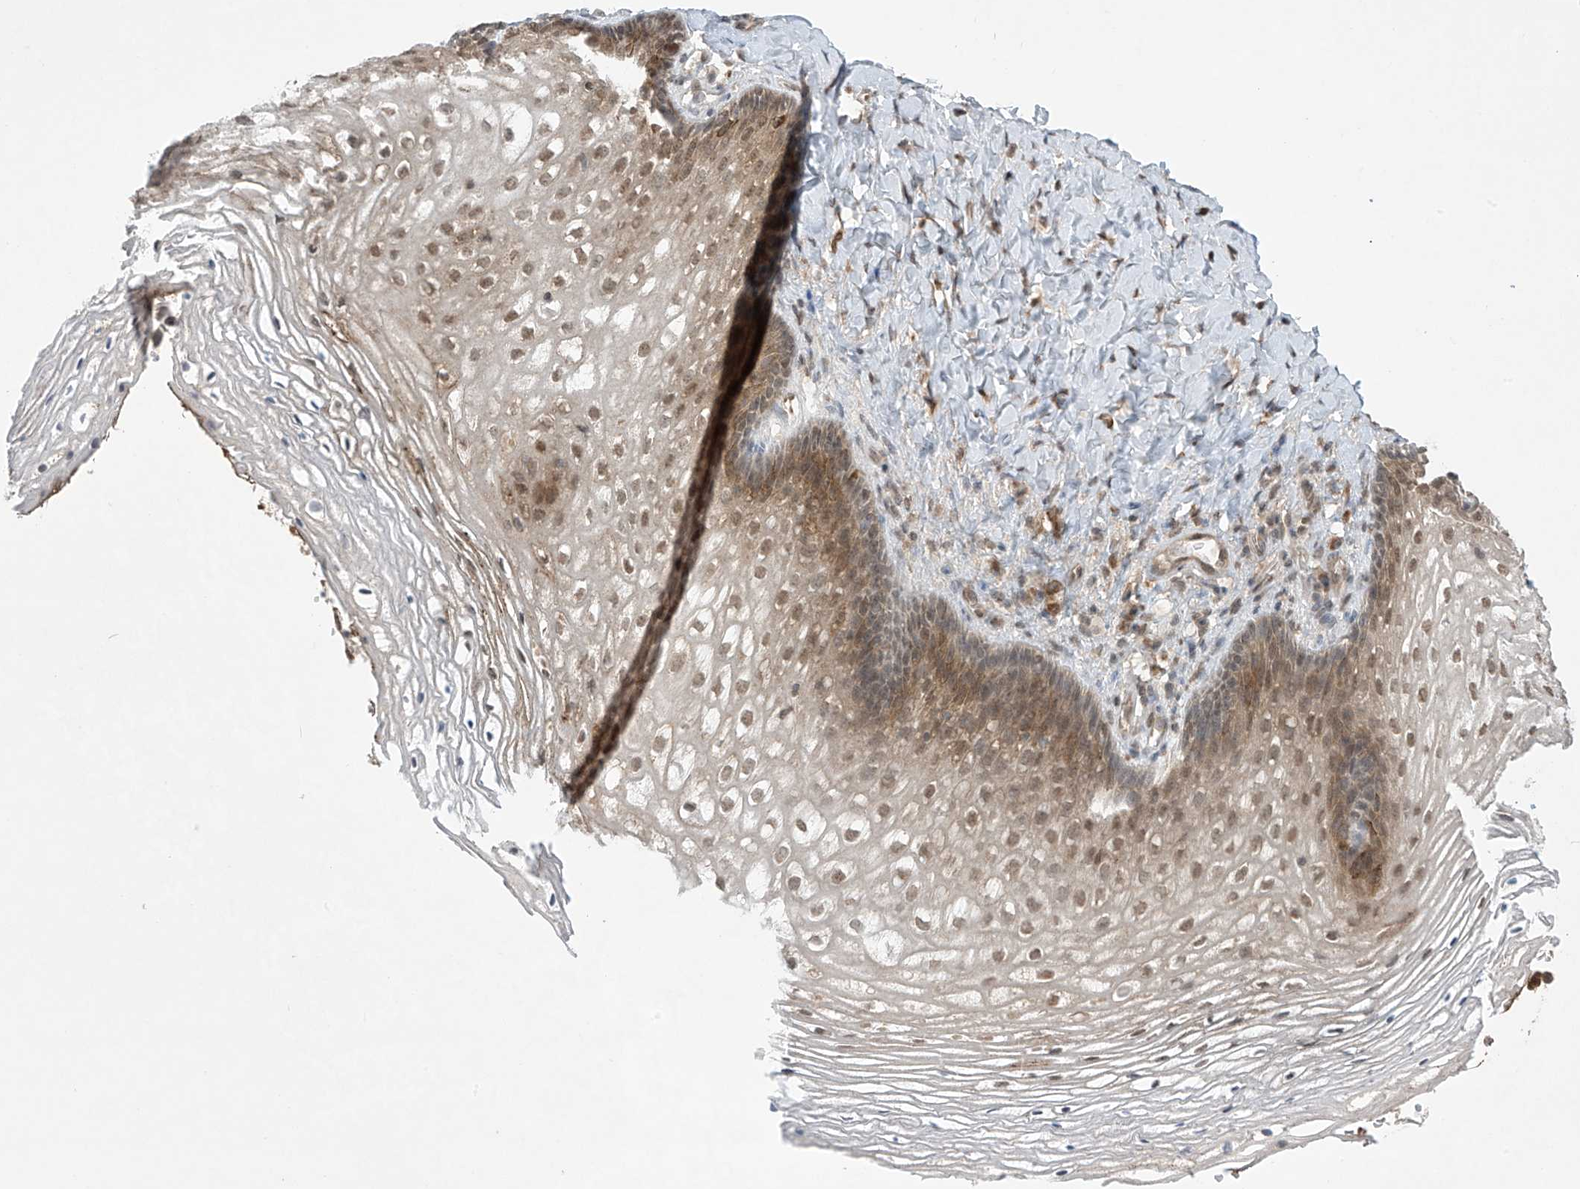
{"staining": {"intensity": "moderate", "quantity": "25%-75%", "location": "nuclear"}, "tissue": "vagina", "cell_type": "Squamous epithelial cells", "image_type": "normal", "snomed": [{"axis": "morphology", "description": "Normal tissue, NOS"}, {"axis": "topography", "description": "Vagina"}], "caption": "Protein staining reveals moderate nuclear staining in about 25%-75% of squamous epithelial cells in benign vagina. (Stains: DAB in brown, nuclei in blue, Microscopy: brightfield microscopy at high magnification).", "gene": "LCOR", "patient": {"sex": "female", "age": 60}}